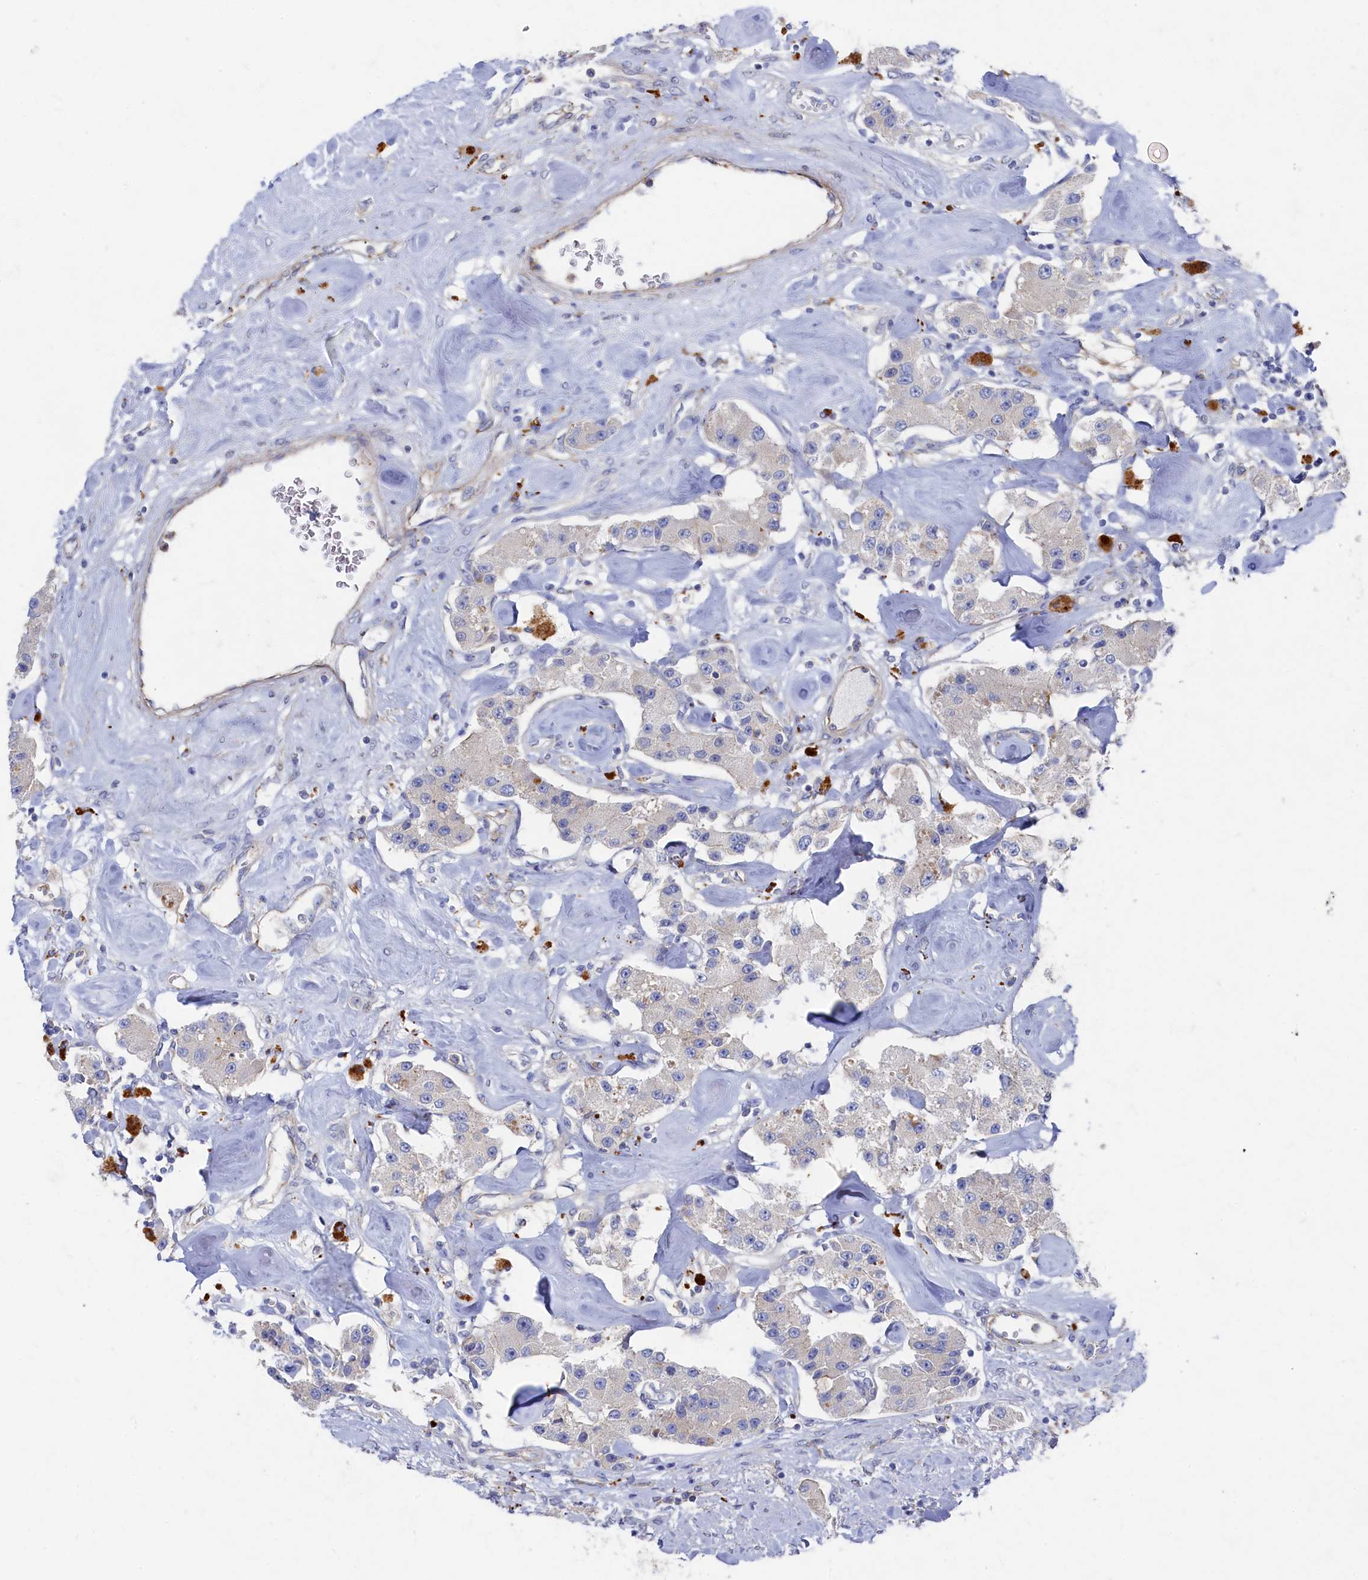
{"staining": {"intensity": "negative", "quantity": "none", "location": "none"}, "tissue": "carcinoid", "cell_type": "Tumor cells", "image_type": "cancer", "snomed": [{"axis": "morphology", "description": "Carcinoid, malignant, NOS"}, {"axis": "topography", "description": "Pancreas"}], "caption": "Malignant carcinoid was stained to show a protein in brown. There is no significant expression in tumor cells. Nuclei are stained in blue.", "gene": "PSMG2", "patient": {"sex": "male", "age": 41}}